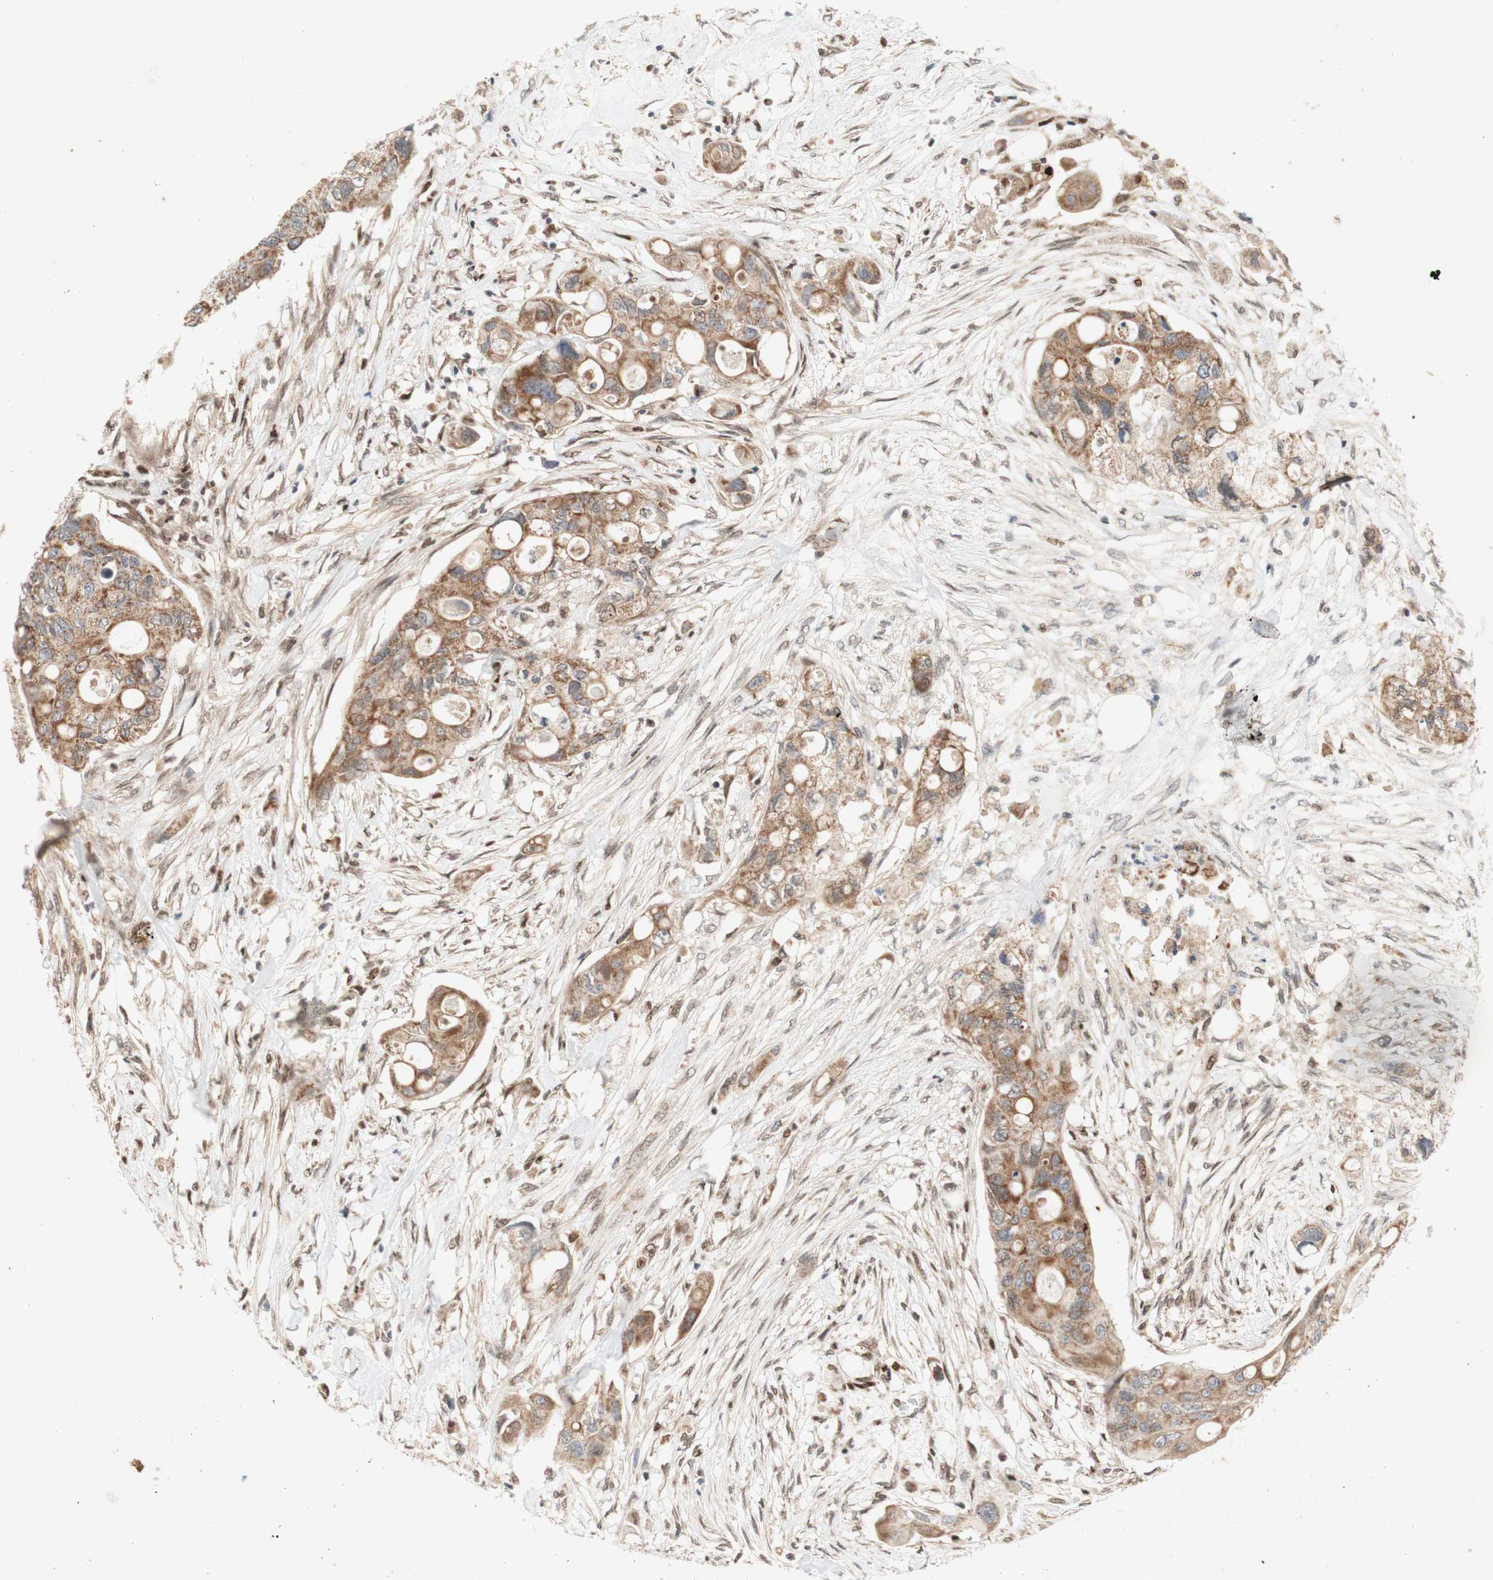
{"staining": {"intensity": "moderate", "quantity": ">75%", "location": "cytoplasmic/membranous"}, "tissue": "colorectal cancer", "cell_type": "Tumor cells", "image_type": "cancer", "snomed": [{"axis": "morphology", "description": "Adenocarcinoma, NOS"}, {"axis": "topography", "description": "Colon"}], "caption": "Tumor cells display medium levels of moderate cytoplasmic/membranous staining in about >75% of cells in human colorectal adenocarcinoma.", "gene": "DNMT3A", "patient": {"sex": "female", "age": 57}}